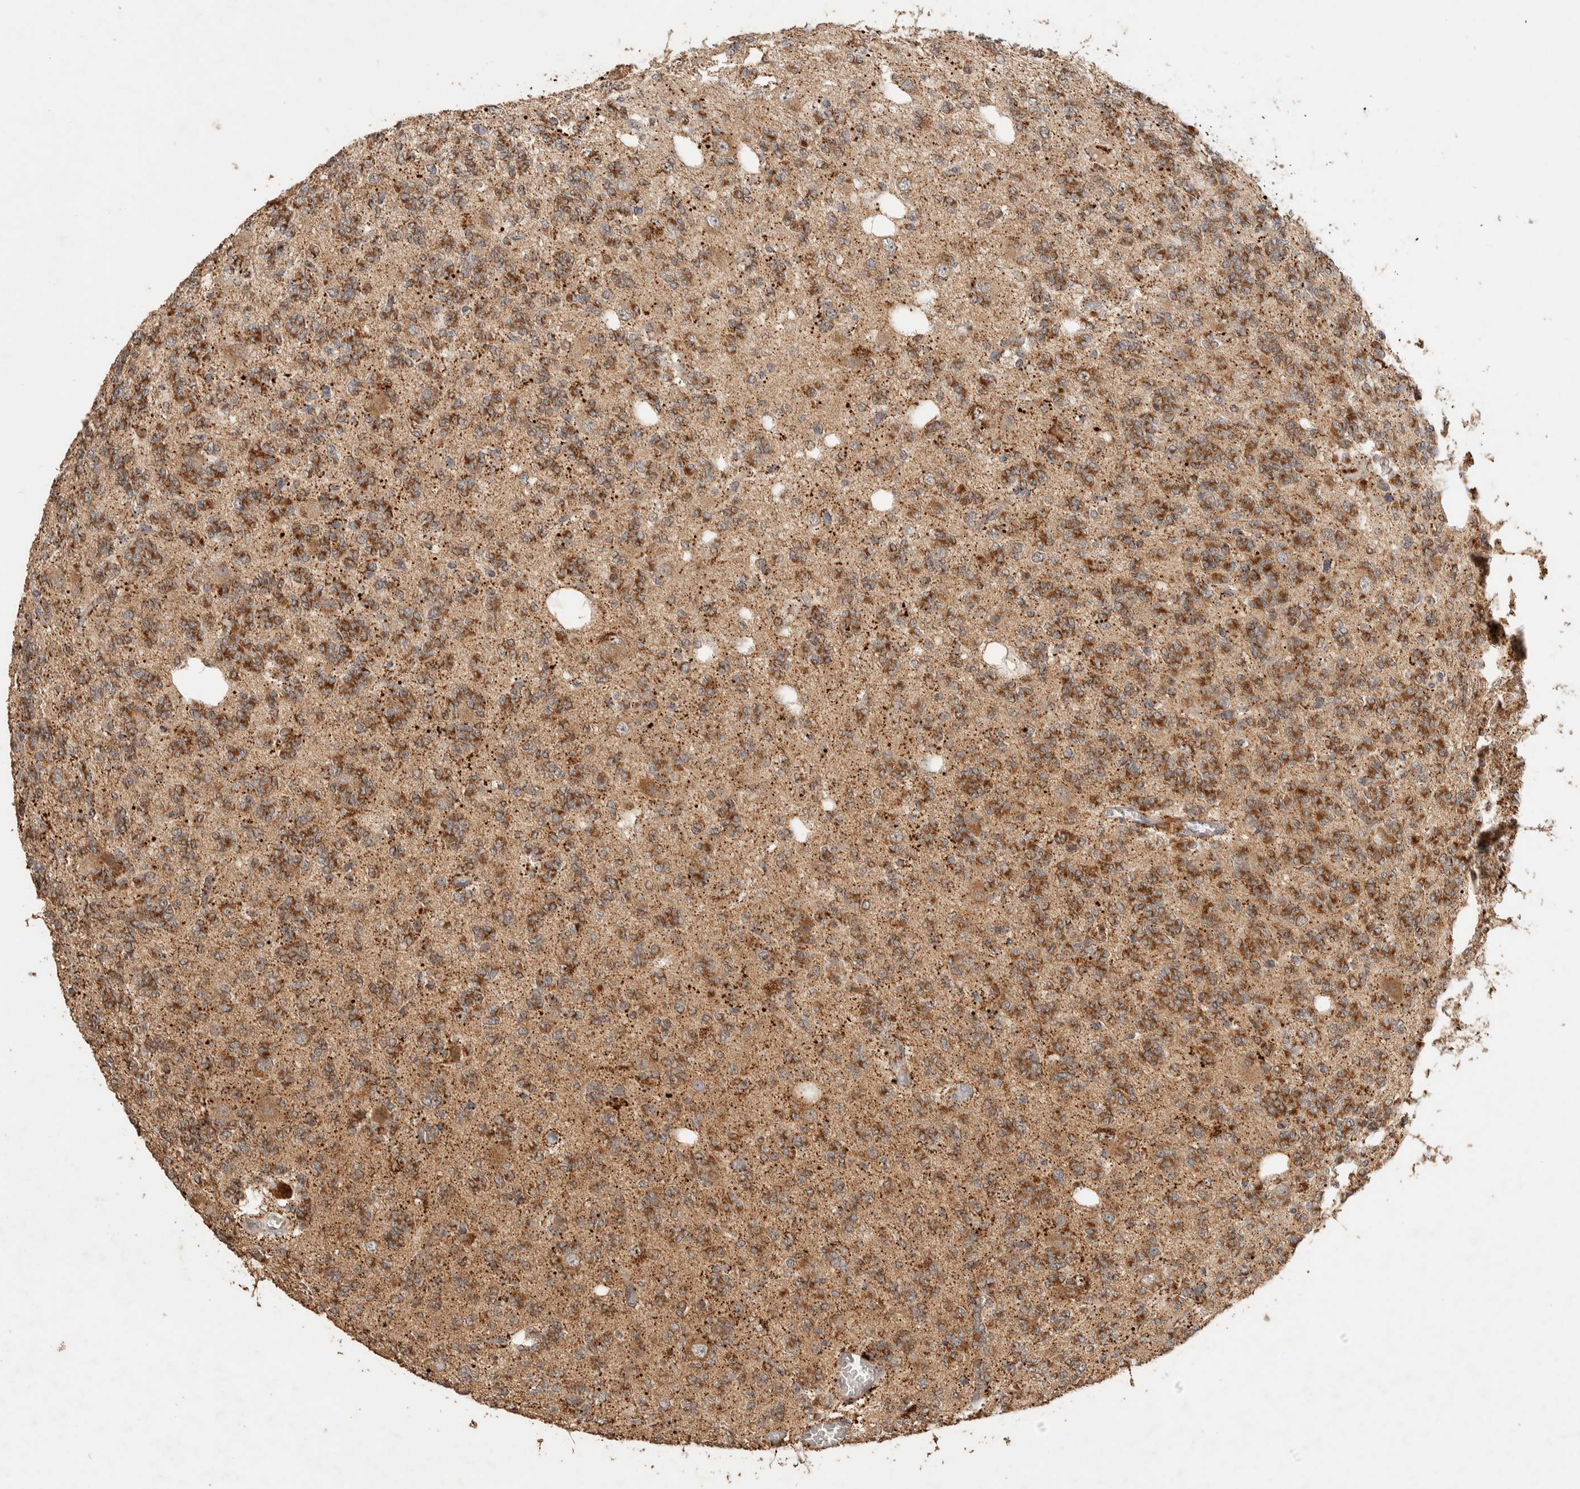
{"staining": {"intensity": "moderate", "quantity": ">75%", "location": "cytoplasmic/membranous"}, "tissue": "glioma", "cell_type": "Tumor cells", "image_type": "cancer", "snomed": [{"axis": "morphology", "description": "Glioma, malignant, Low grade"}, {"axis": "topography", "description": "Brain"}], "caption": "Brown immunohistochemical staining in glioma shows moderate cytoplasmic/membranous staining in about >75% of tumor cells.", "gene": "ITPA", "patient": {"sex": "male", "age": 38}}